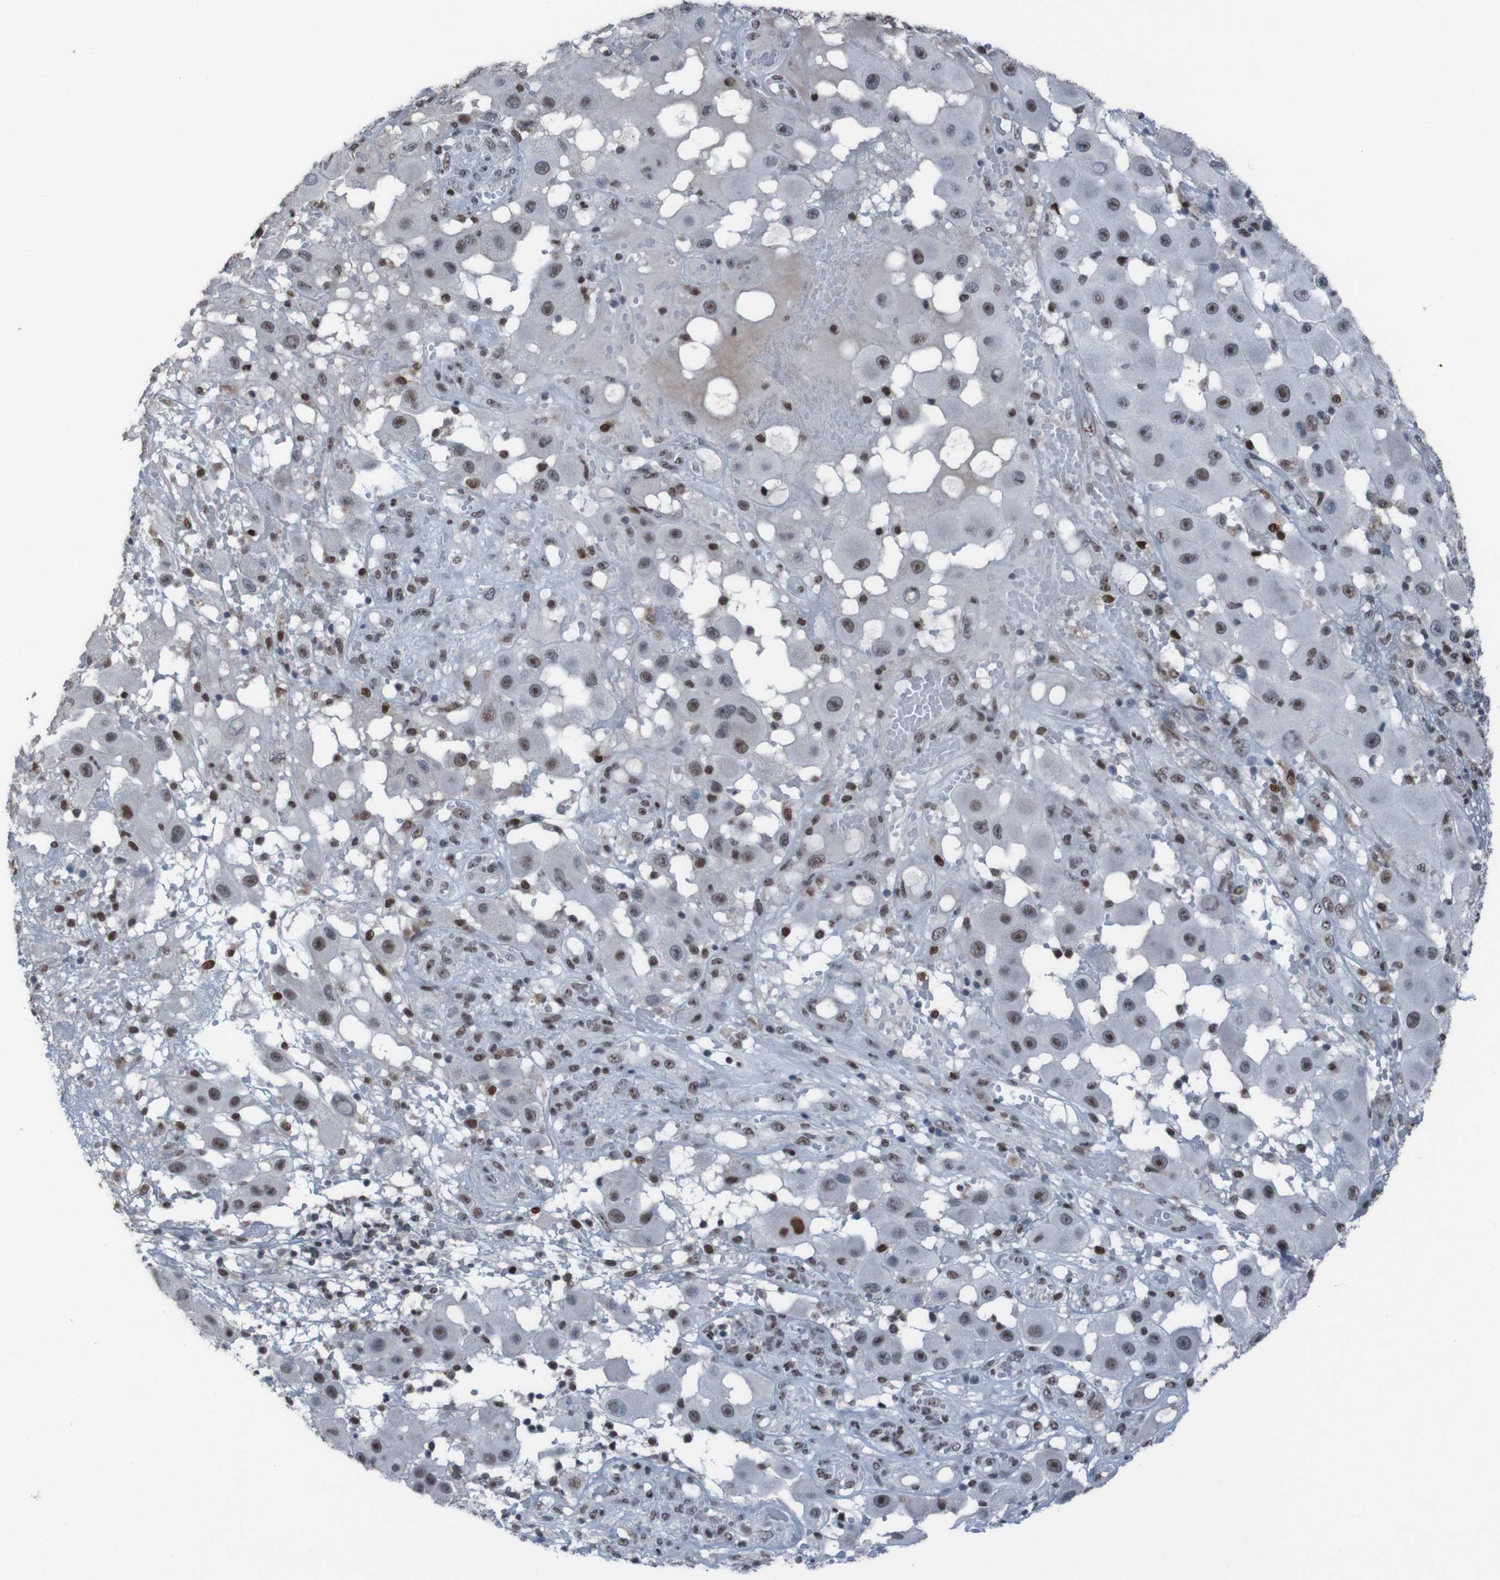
{"staining": {"intensity": "strong", "quantity": "25%-75%", "location": "nuclear"}, "tissue": "melanoma", "cell_type": "Tumor cells", "image_type": "cancer", "snomed": [{"axis": "morphology", "description": "Malignant melanoma, NOS"}, {"axis": "topography", "description": "Skin"}], "caption": "Strong nuclear staining for a protein is appreciated in about 25%-75% of tumor cells of malignant melanoma using immunohistochemistry.", "gene": "PHF2", "patient": {"sex": "female", "age": 81}}